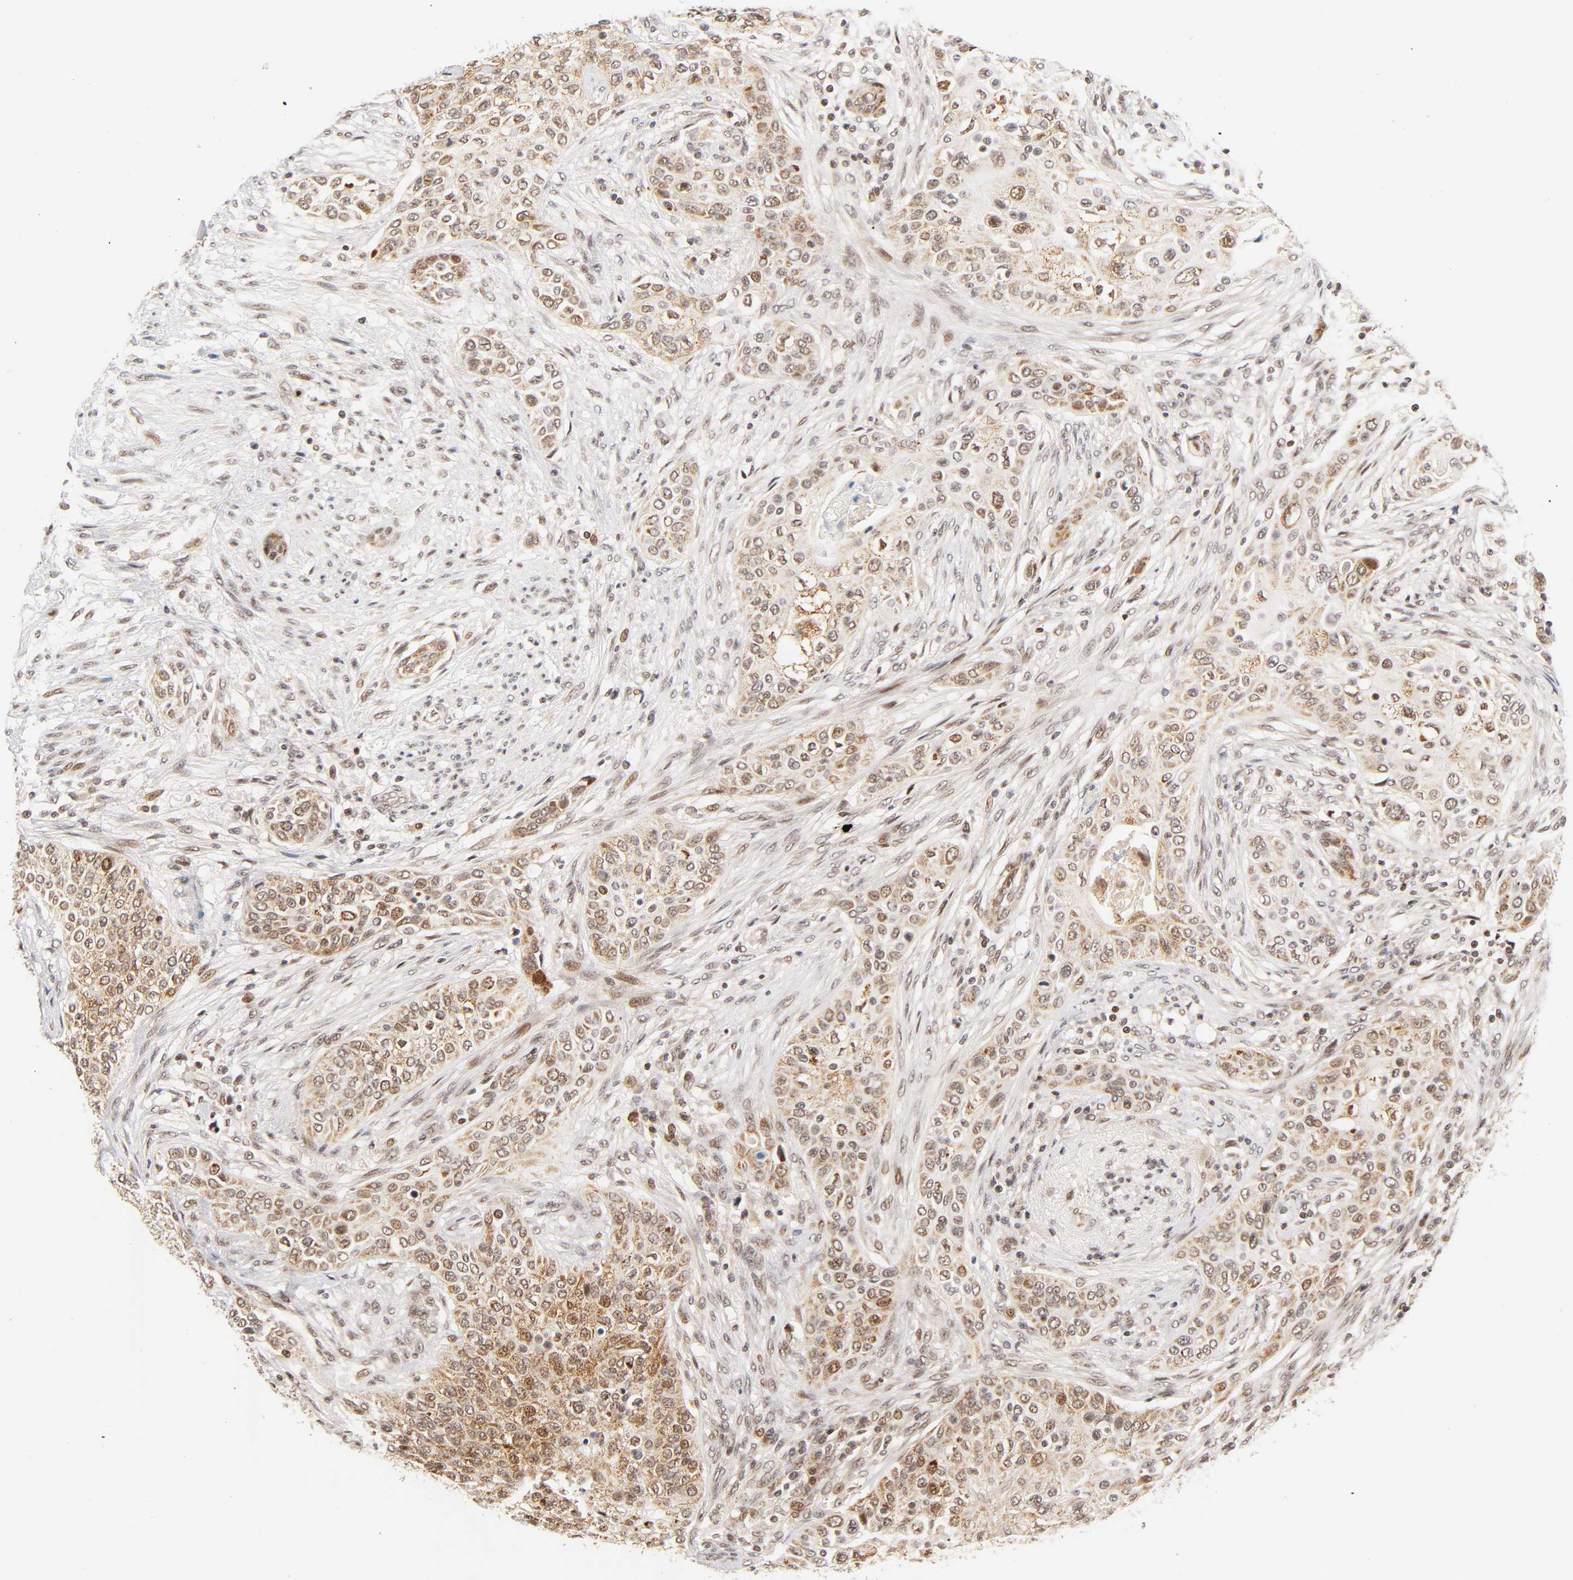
{"staining": {"intensity": "moderate", "quantity": ">75%", "location": "cytoplasmic/membranous,nuclear"}, "tissue": "urothelial cancer", "cell_type": "Tumor cells", "image_type": "cancer", "snomed": [{"axis": "morphology", "description": "Urothelial carcinoma, High grade"}, {"axis": "topography", "description": "Urinary bladder"}], "caption": "Approximately >75% of tumor cells in urothelial cancer show moderate cytoplasmic/membranous and nuclear protein staining as visualized by brown immunohistochemical staining.", "gene": "TAF10", "patient": {"sex": "male", "age": 74}}